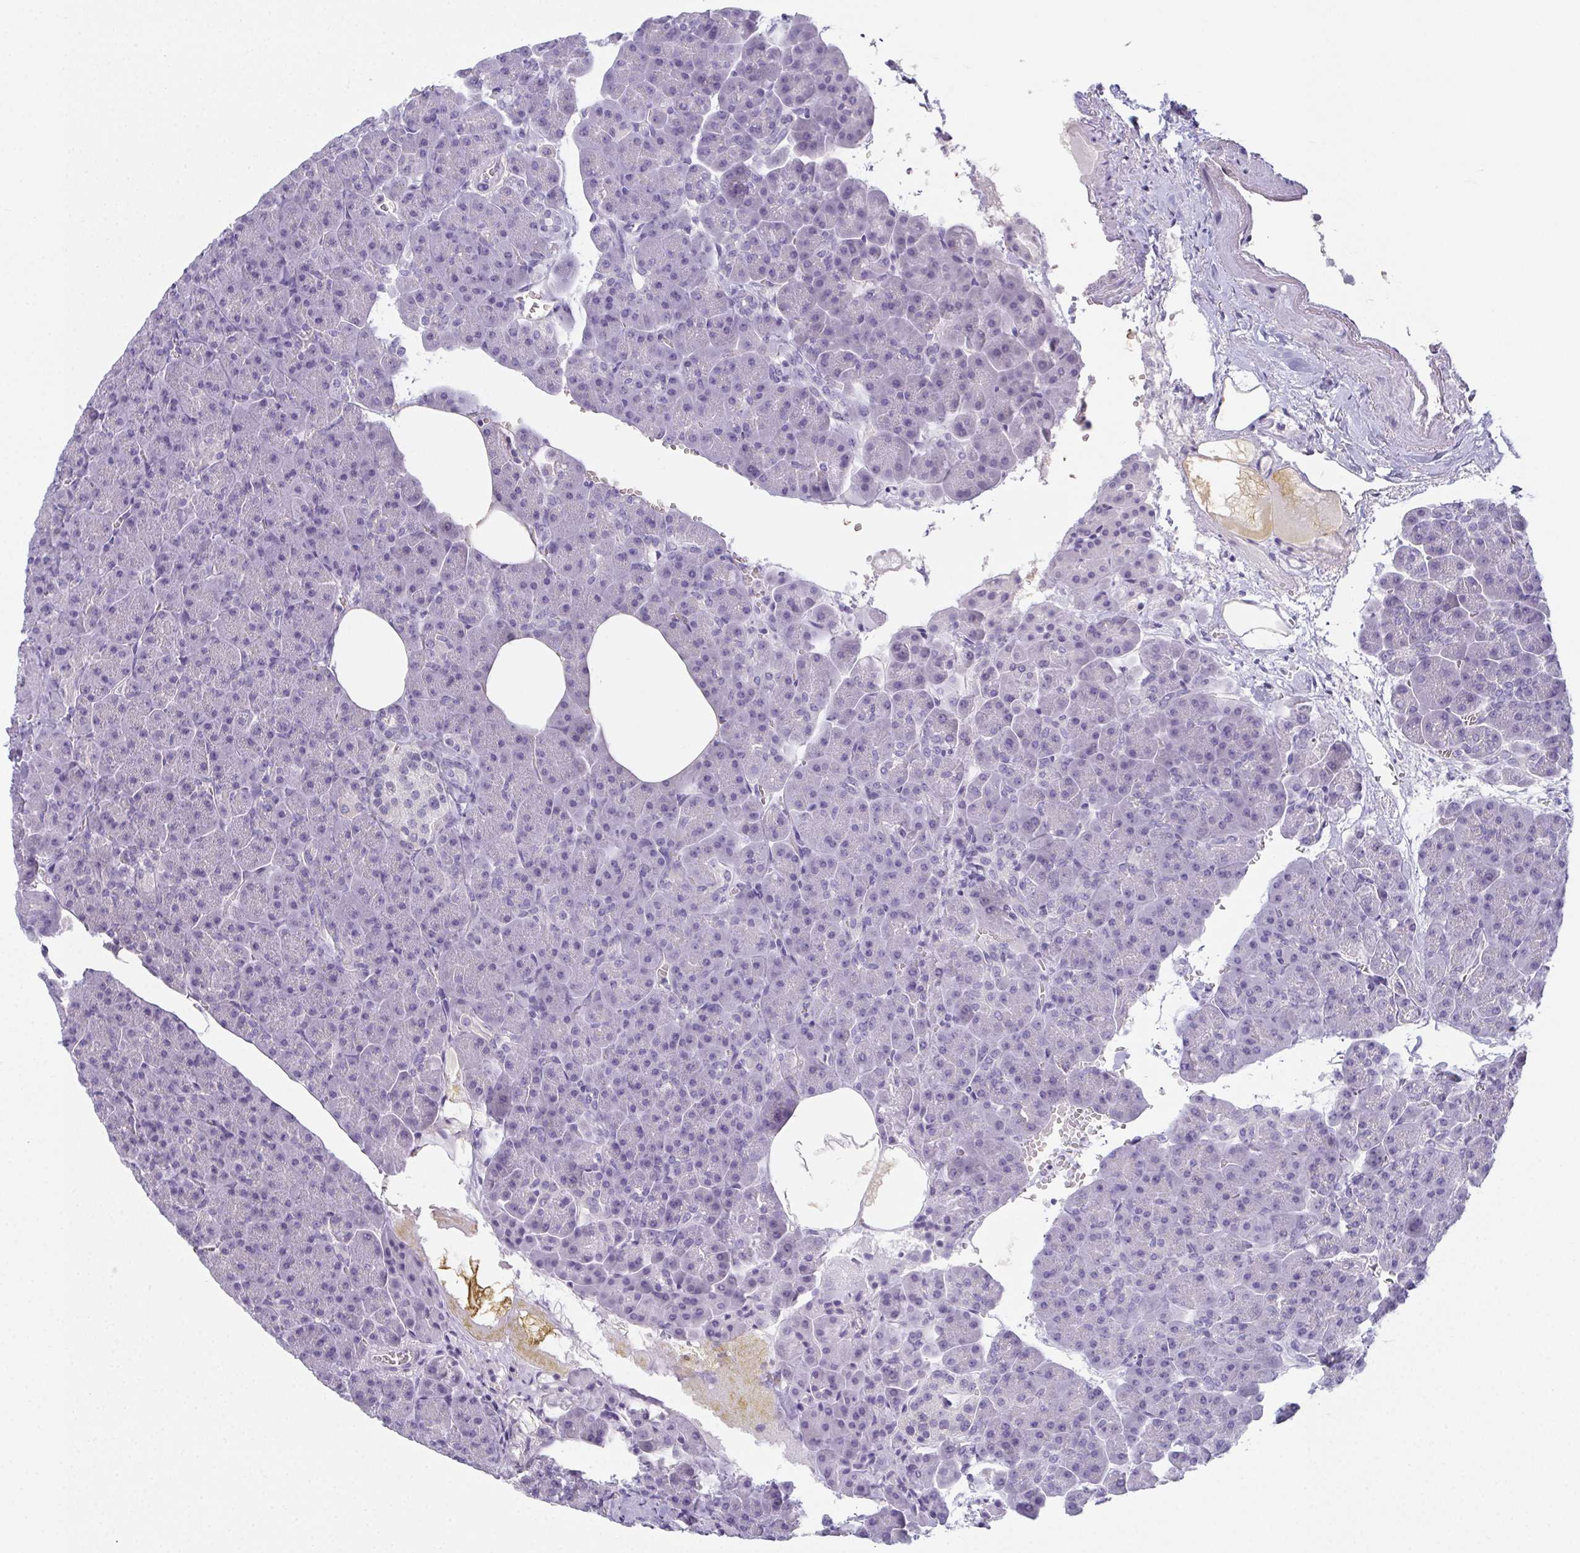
{"staining": {"intensity": "negative", "quantity": "none", "location": "none"}, "tissue": "pancreas", "cell_type": "Exocrine glandular cells", "image_type": "normal", "snomed": [{"axis": "morphology", "description": "Normal tissue, NOS"}, {"axis": "topography", "description": "Pancreas"}], "caption": "Histopathology image shows no significant protein staining in exocrine glandular cells of benign pancreas. (IHC, brightfield microscopy, high magnification).", "gene": "SLC36A2", "patient": {"sex": "female", "age": 74}}